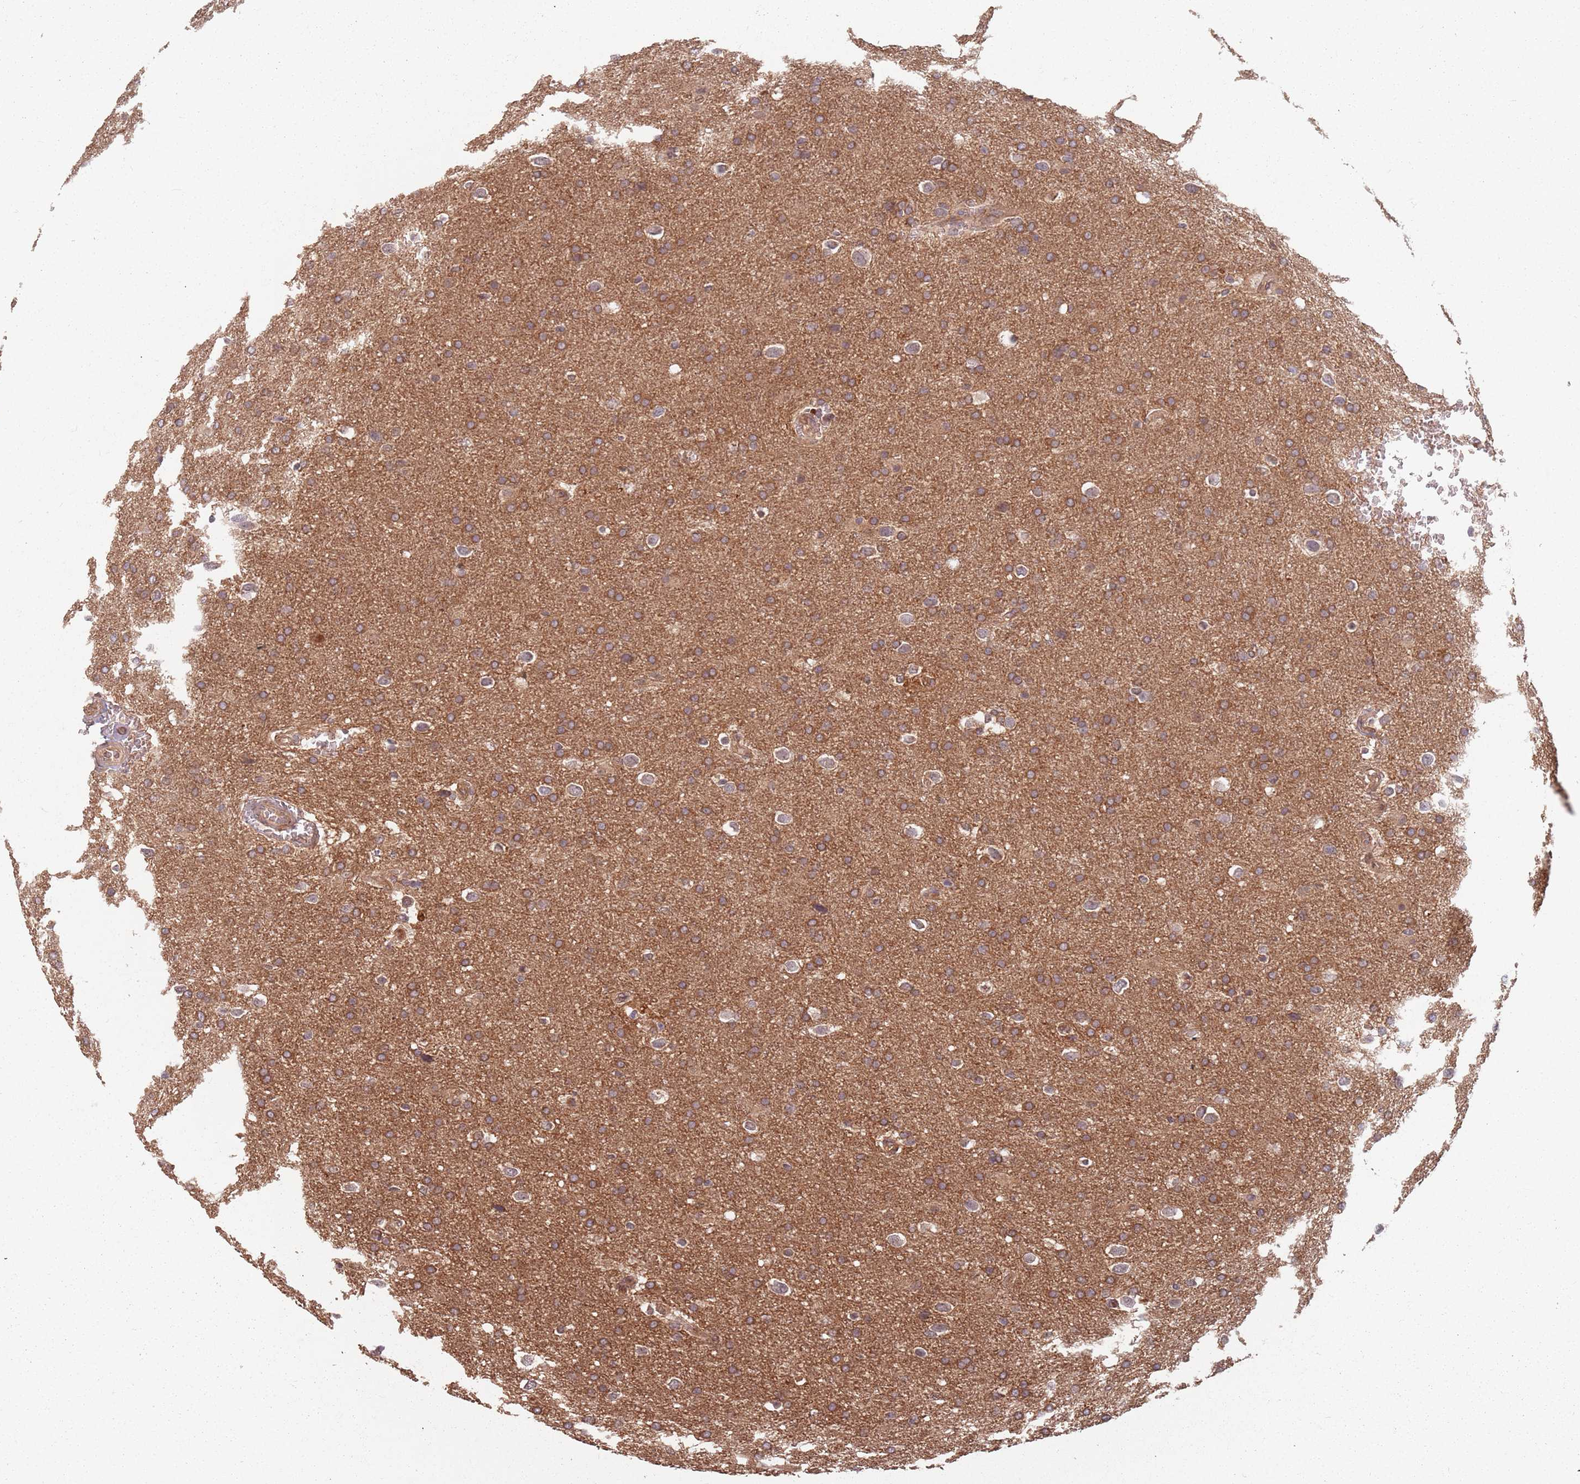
{"staining": {"intensity": "moderate", "quantity": ">75%", "location": "cytoplasmic/membranous"}, "tissue": "glioma", "cell_type": "Tumor cells", "image_type": "cancer", "snomed": [{"axis": "morphology", "description": "Glioma, malignant, Low grade"}, {"axis": "topography", "description": "Brain"}], "caption": "Glioma tissue demonstrates moderate cytoplasmic/membranous positivity in approximately >75% of tumor cells, visualized by immunohistochemistry.", "gene": "C3orf14", "patient": {"sex": "female", "age": 32}}